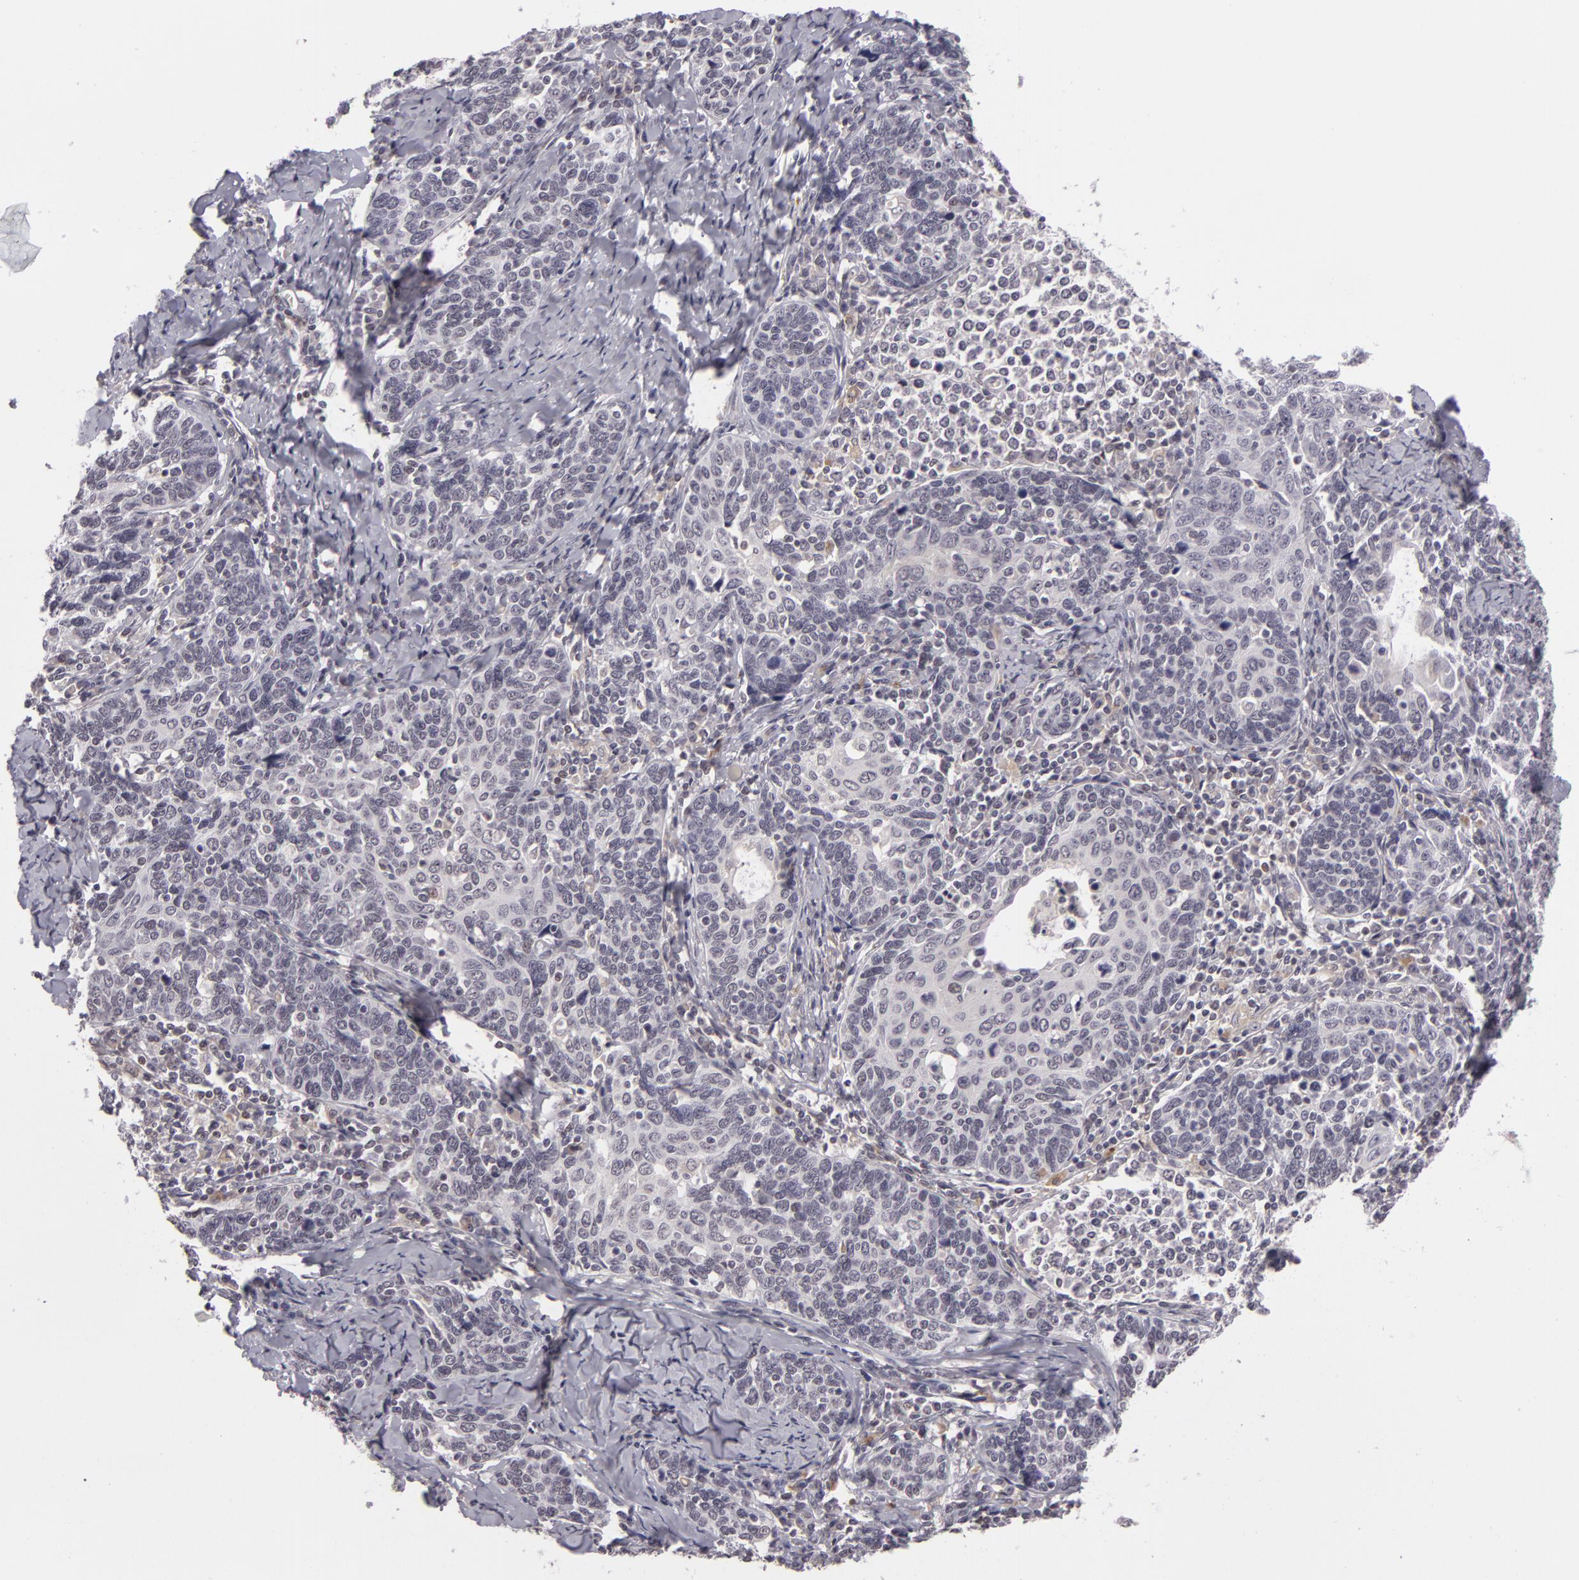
{"staining": {"intensity": "negative", "quantity": "none", "location": "none"}, "tissue": "cervical cancer", "cell_type": "Tumor cells", "image_type": "cancer", "snomed": [{"axis": "morphology", "description": "Squamous cell carcinoma, NOS"}, {"axis": "topography", "description": "Cervix"}], "caption": "Immunohistochemistry (IHC) of squamous cell carcinoma (cervical) exhibits no expression in tumor cells. (Stains: DAB (3,3'-diaminobenzidine) immunohistochemistry with hematoxylin counter stain, Microscopy: brightfield microscopy at high magnification).", "gene": "RRP7A", "patient": {"sex": "female", "age": 41}}